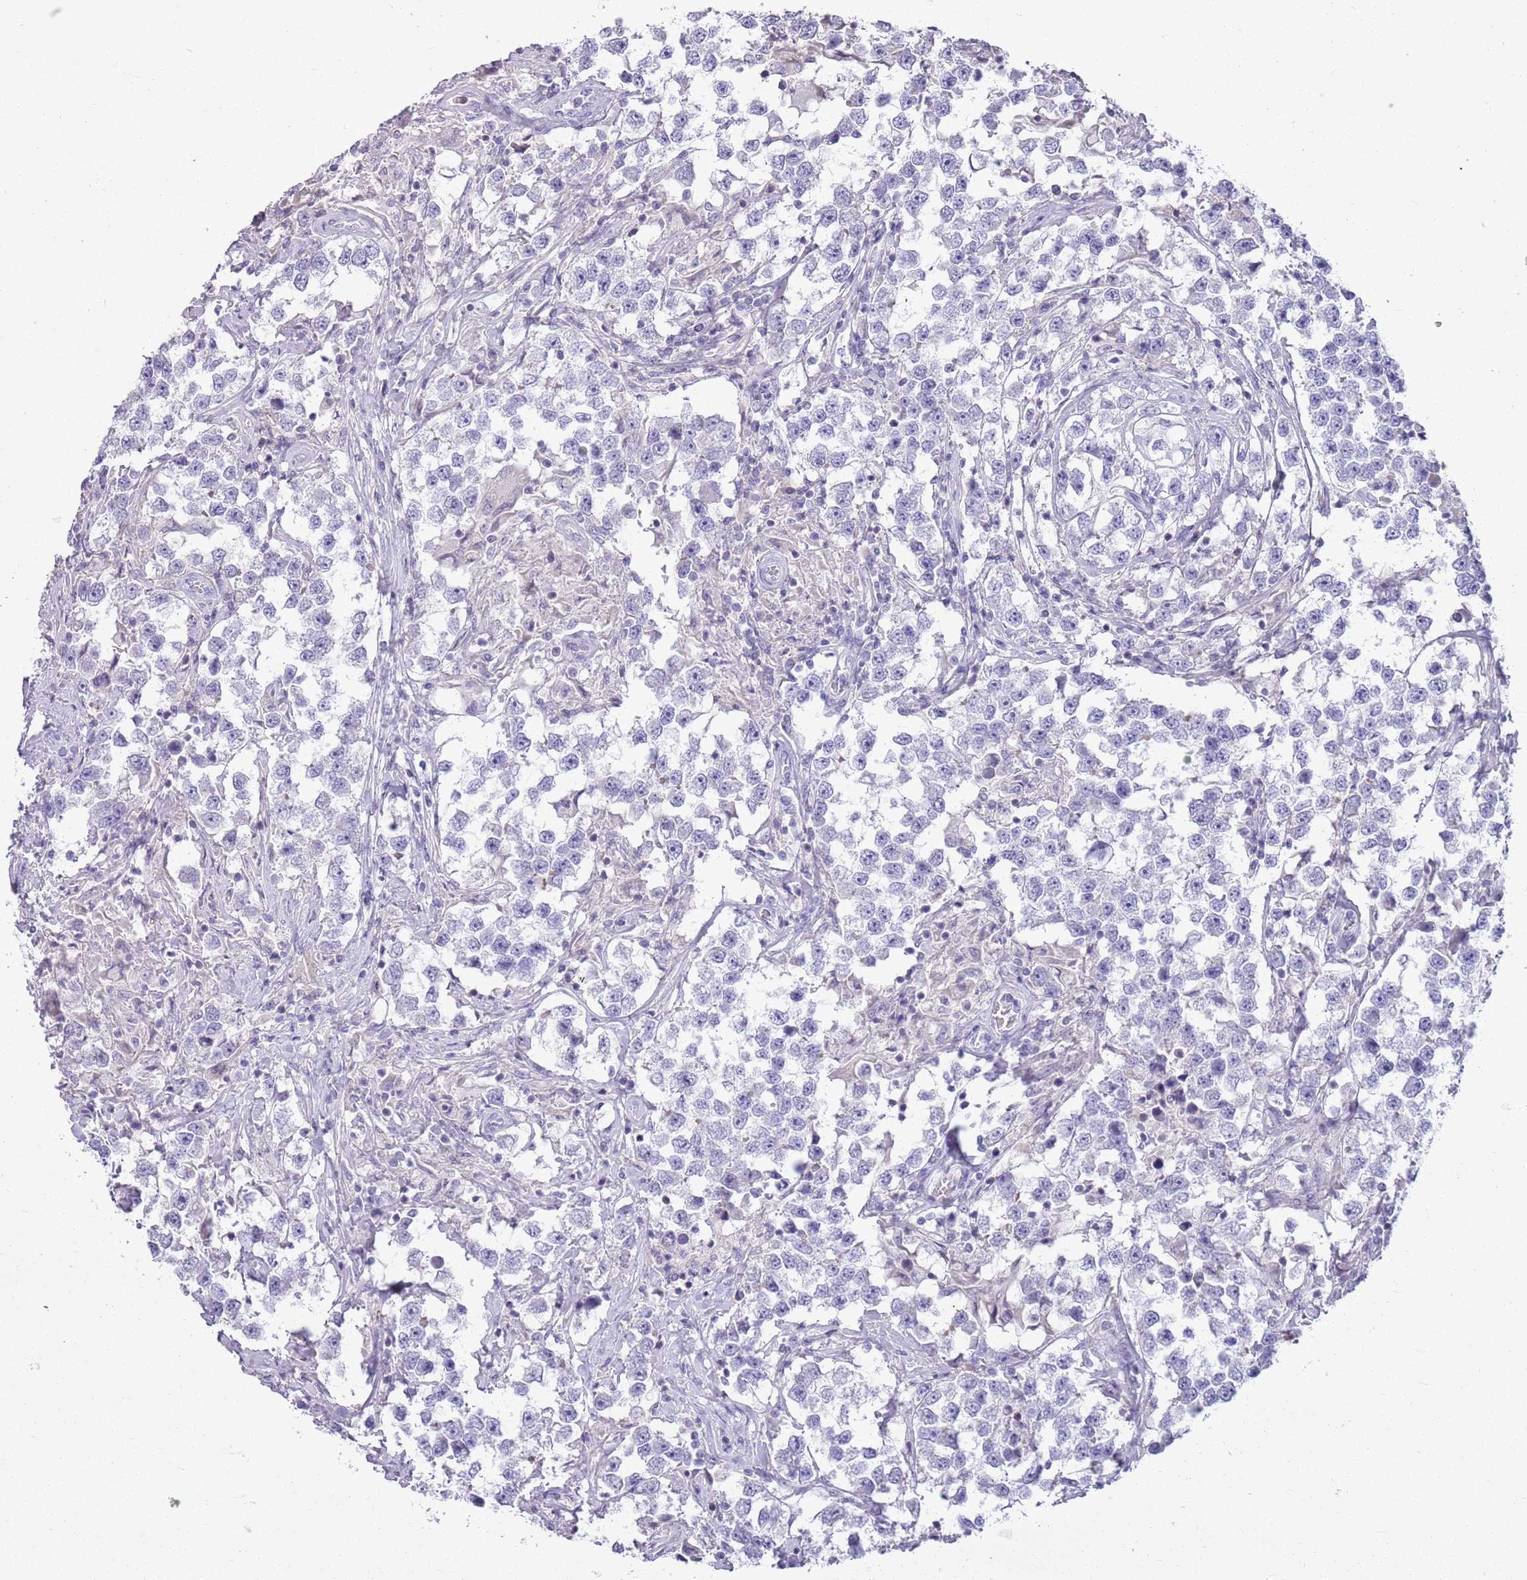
{"staining": {"intensity": "negative", "quantity": "none", "location": "none"}, "tissue": "testis cancer", "cell_type": "Tumor cells", "image_type": "cancer", "snomed": [{"axis": "morphology", "description": "Seminoma, NOS"}, {"axis": "topography", "description": "Testis"}], "caption": "This is an immunohistochemistry (IHC) image of testis cancer (seminoma). There is no positivity in tumor cells.", "gene": "CNPPD1", "patient": {"sex": "male", "age": 46}}